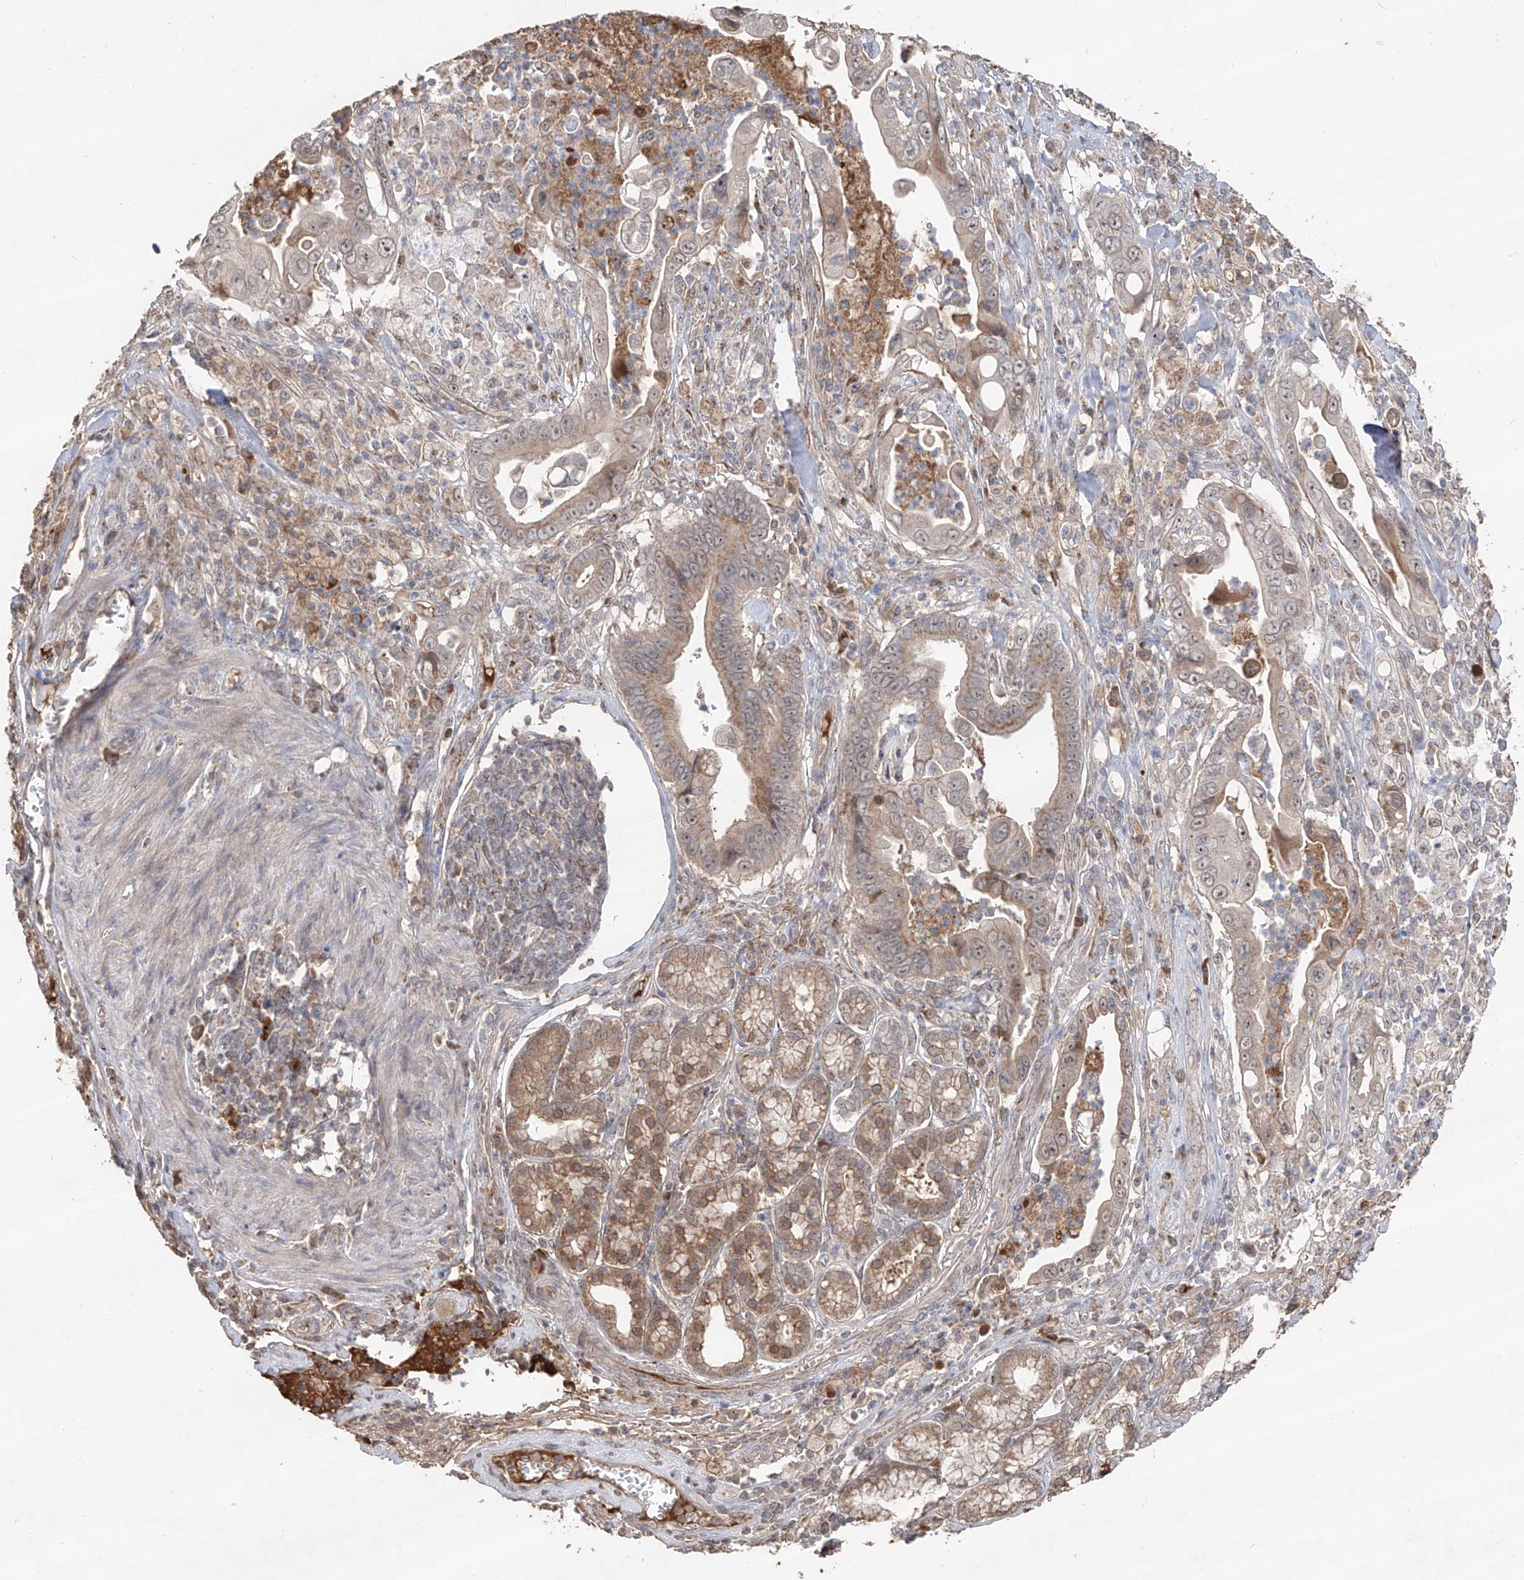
{"staining": {"intensity": "weak", "quantity": ">75%", "location": "cytoplasmic/membranous,nuclear"}, "tissue": "pancreatic cancer", "cell_type": "Tumor cells", "image_type": "cancer", "snomed": [{"axis": "morphology", "description": "Adenocarcinoma, NOS"}, {"axis": "topography", "description": "Pancreas"}], "caption": "Protein staining shows weak cytoplasmic/membranous and nuclear expression in approximately >75% of tumor cells in adenocarcinoma (pancreatic). The protein of interest is stained brown, and the nuclei are stained in blue (DAB (3,3'-diaminobenzidine) IHC with brightfield microscopy, high magnification).", "gene": "EDN1", "patient": {"sex": "male", "age": 78}}